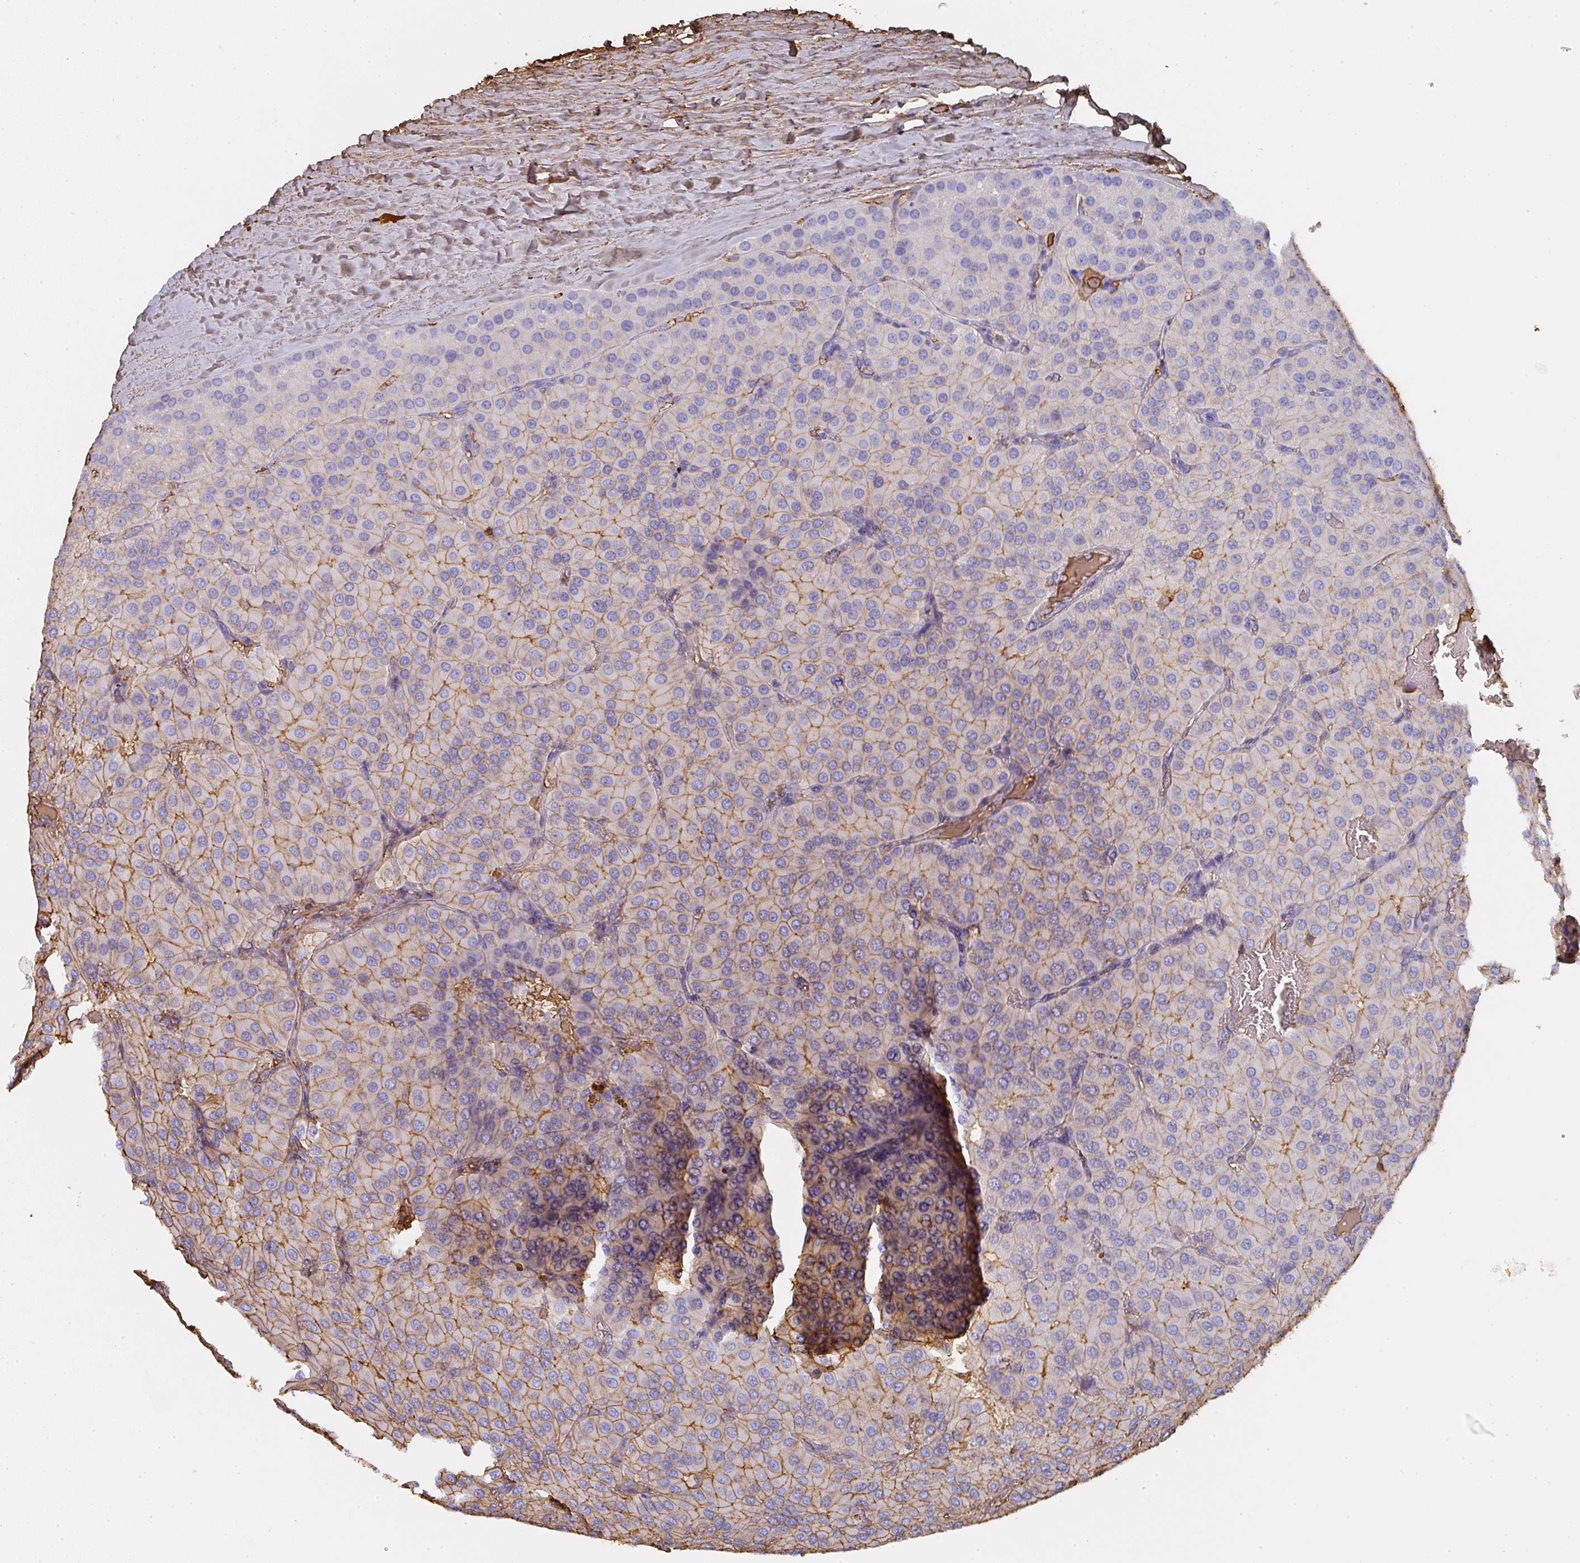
{"staining": {"intensity": "moderate", "quantity": "25%-75%", "location": "cytoplasmic/membranous"}, "tissue": "parathyroid gland", "cell_type": "Glandular cells", "image_type": "normal", "snomed": [{"axis": "morphology", "description": "Normal tissue, NOS"}, {"axis": "morphology", "description": "Adenoma, NOS"}, {"axis": "topography", "description": "Parathyroid gland"}], "caption": "Glandular cells exhibit moderate cytoplasmic/membranous expression in approximately 25%-75% of cells in unremarkable parathyroid gland. (DAB = brown stain, brightfield microscopy at high magnification).", "gene": "ALB", "patient": {"sex": "female", "age": 86}}